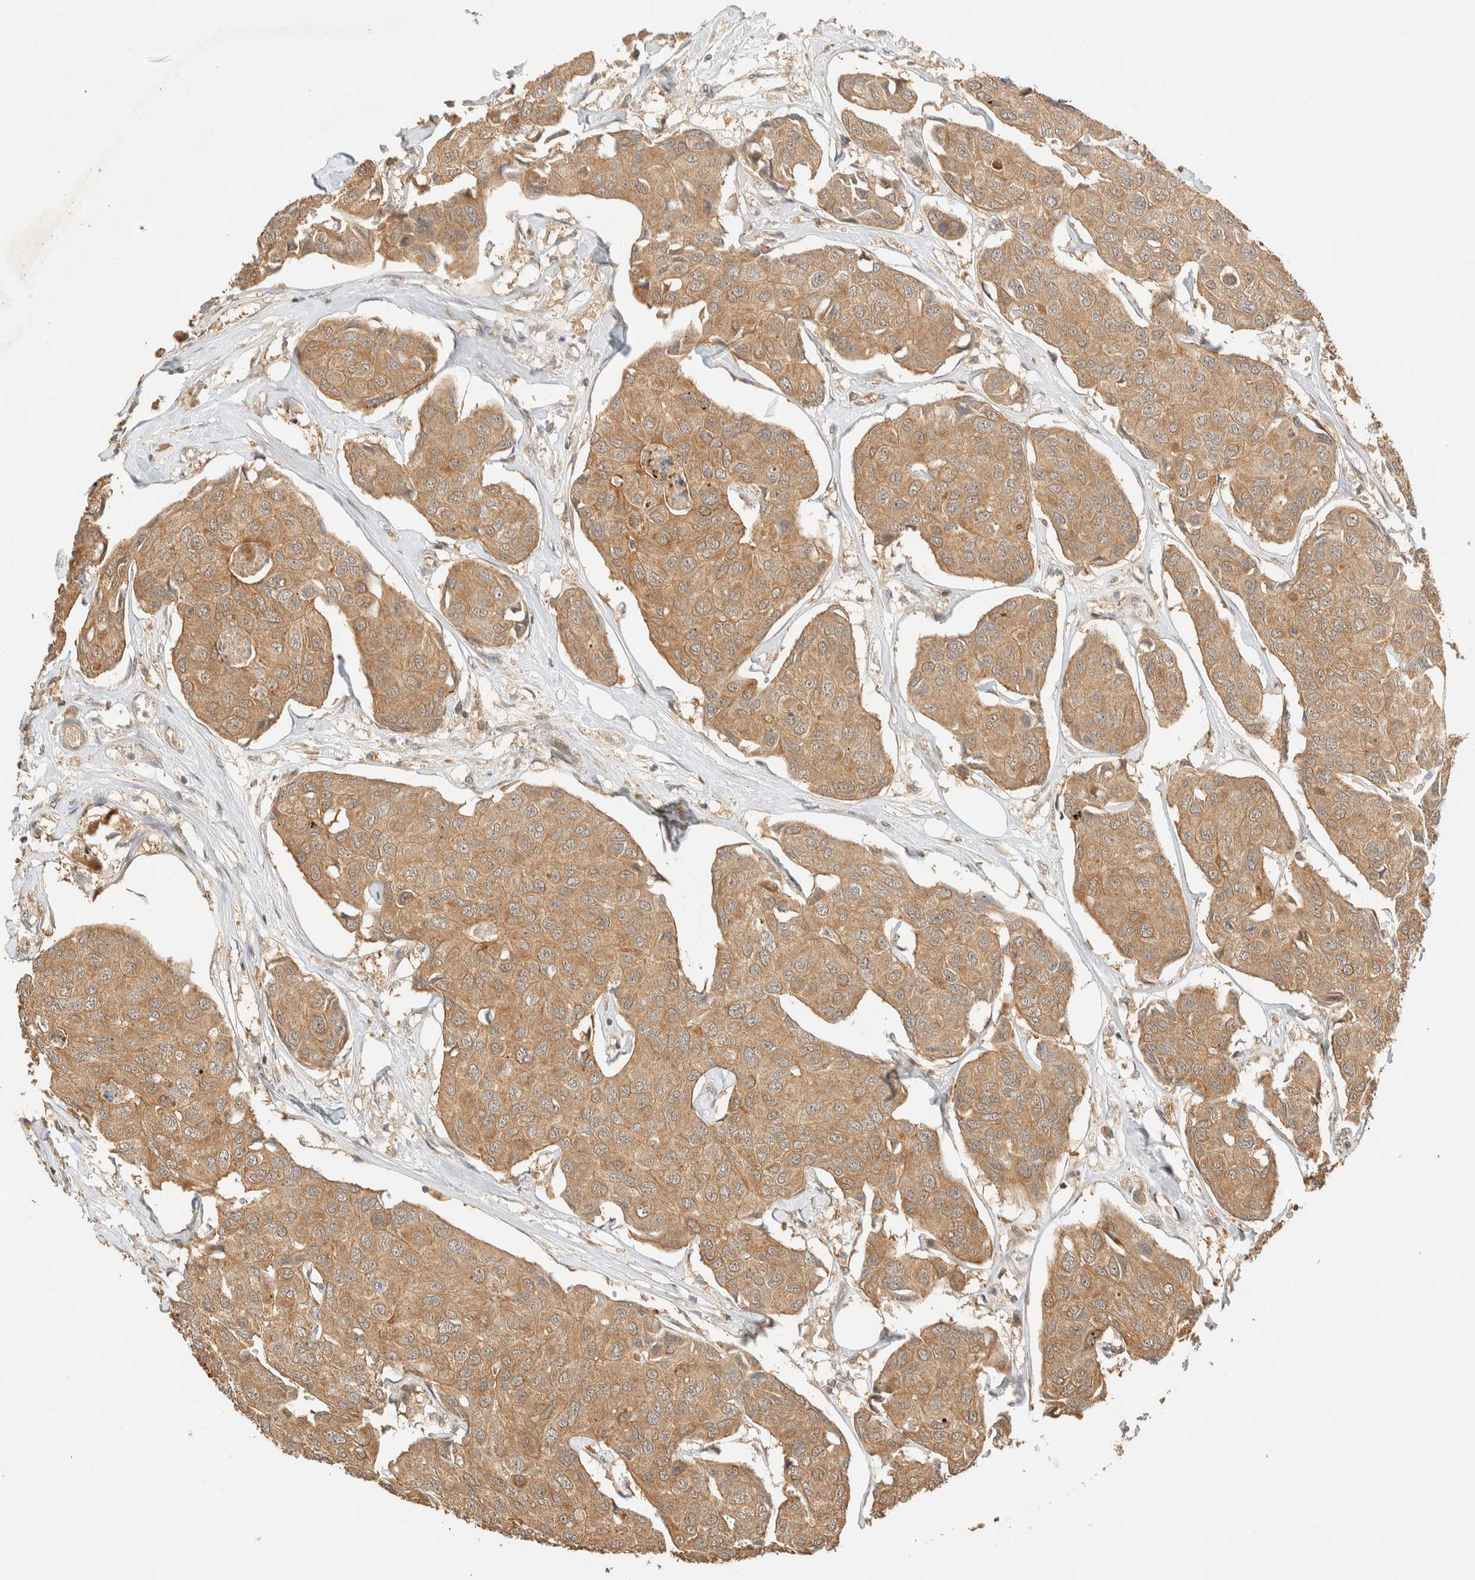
{"staining": {"intensity": "moderate", "quantity": ">75%", "location": "cytoplasmic/membranous"}, "tissue": "breast cancer", "cell_type": "Tumor cells", "image_type": "cancer", "snomed": [{"axis": "morphology", "description": "Duct carcinoma"}, {"axis": "topography", "description": "Breast"}], "caption": "The micrograph exhibits a brown stain indicating the presence of a protein in the cytoplasmic/membranous of tumor cells in breast cancer.", "gene": "ZBTB34", "patient": {"sex": "female", "age": 80}}